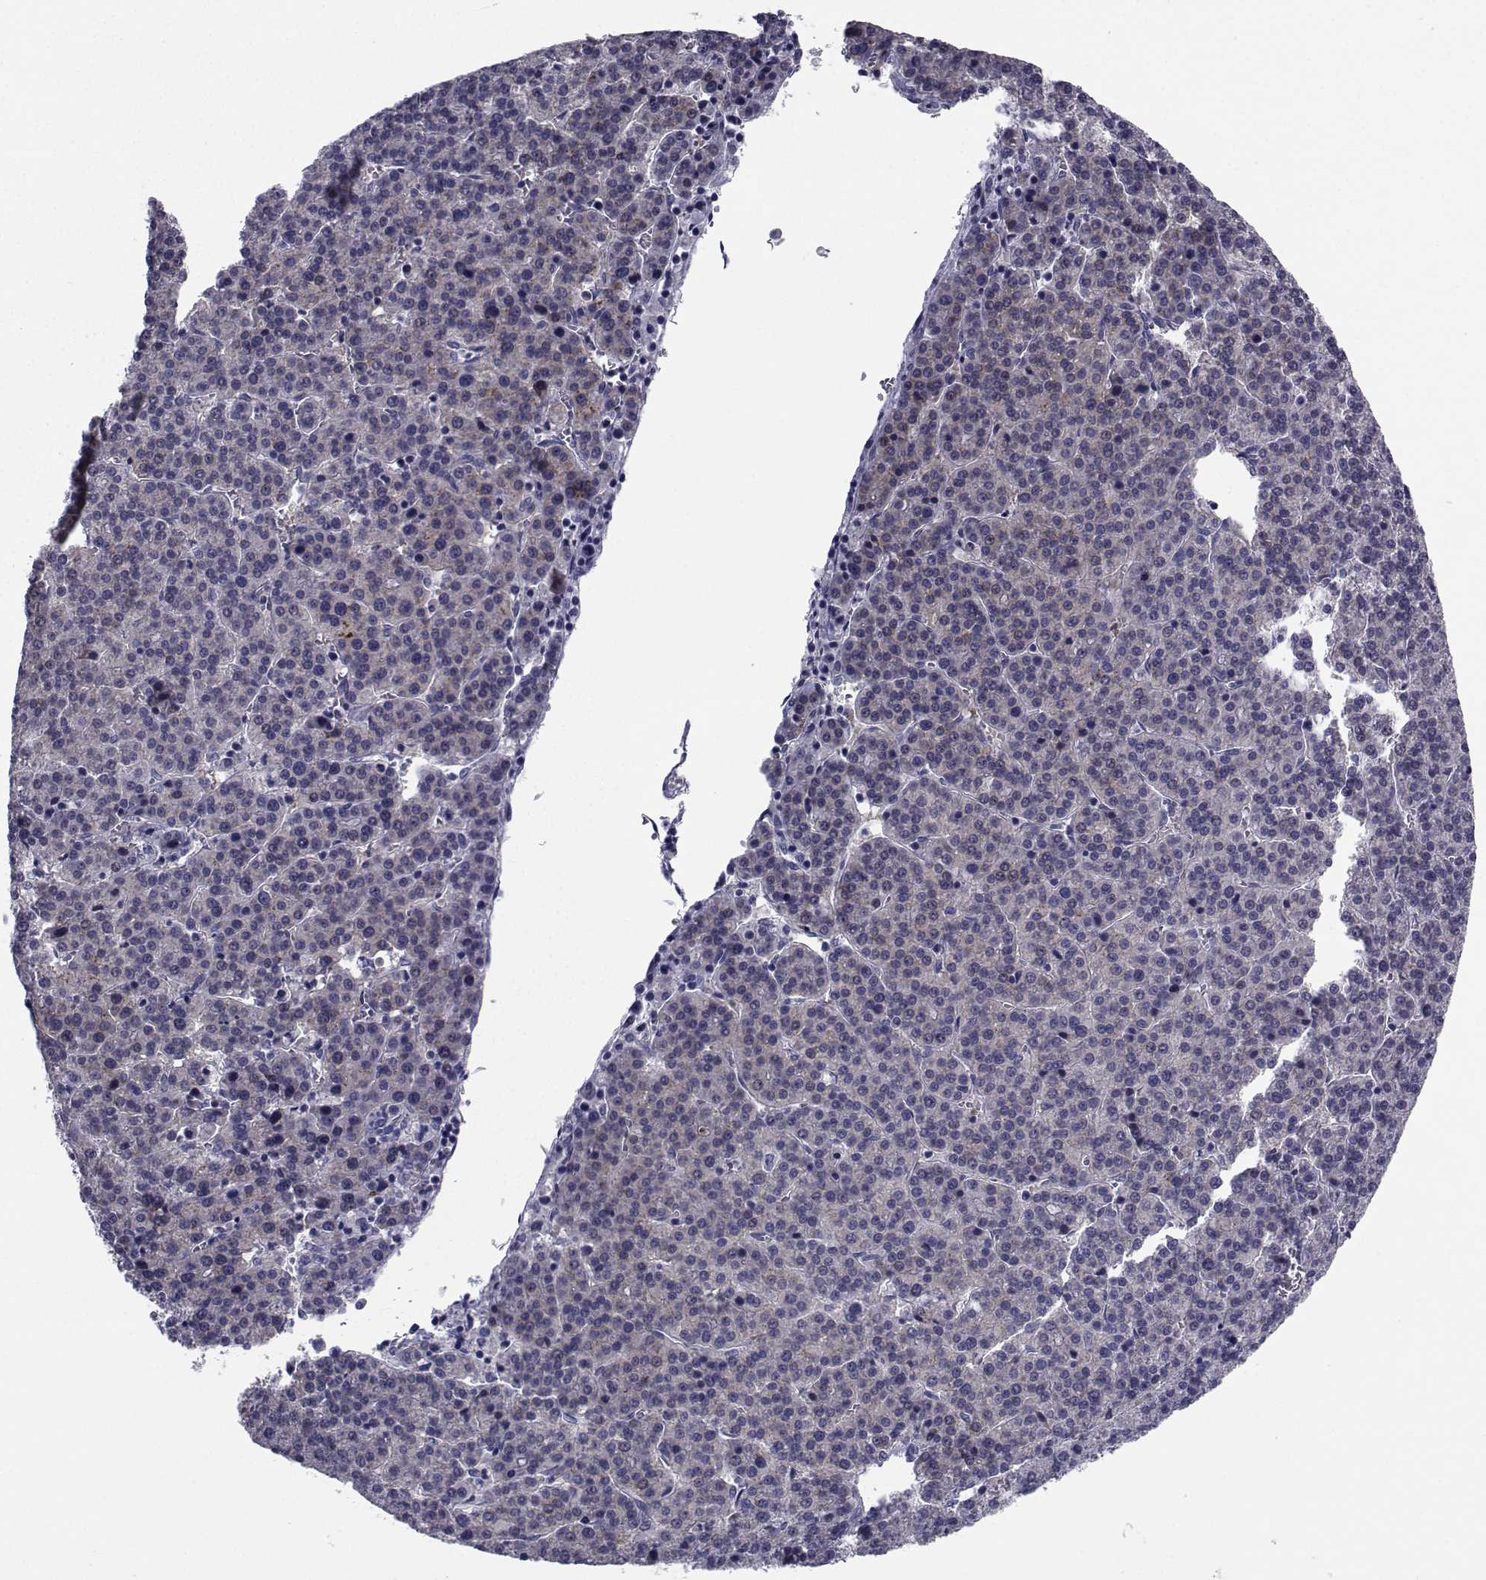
{"staining": {"intensity": "negative", "quantity": "none", "location": "none"}, "tissue": "liver cancer", "cell_type": "Tumor cells", "image_type": "cancer", "snomed": [{"axis": "morphology", "description": "Carcinoma, Hepatocellular, NOS"}, {"axis": "topography", "description": "Liver"}], "caption": "Immunohistochemical staining of human liver hepatocellular carcinoma shows no significant positivity in tumor cells. (DAB (3,3'-diaminobenzidine) IHC, high magnification).", "gene": "CHRNA1", "patient": {"sex": "female", "age": 58}}